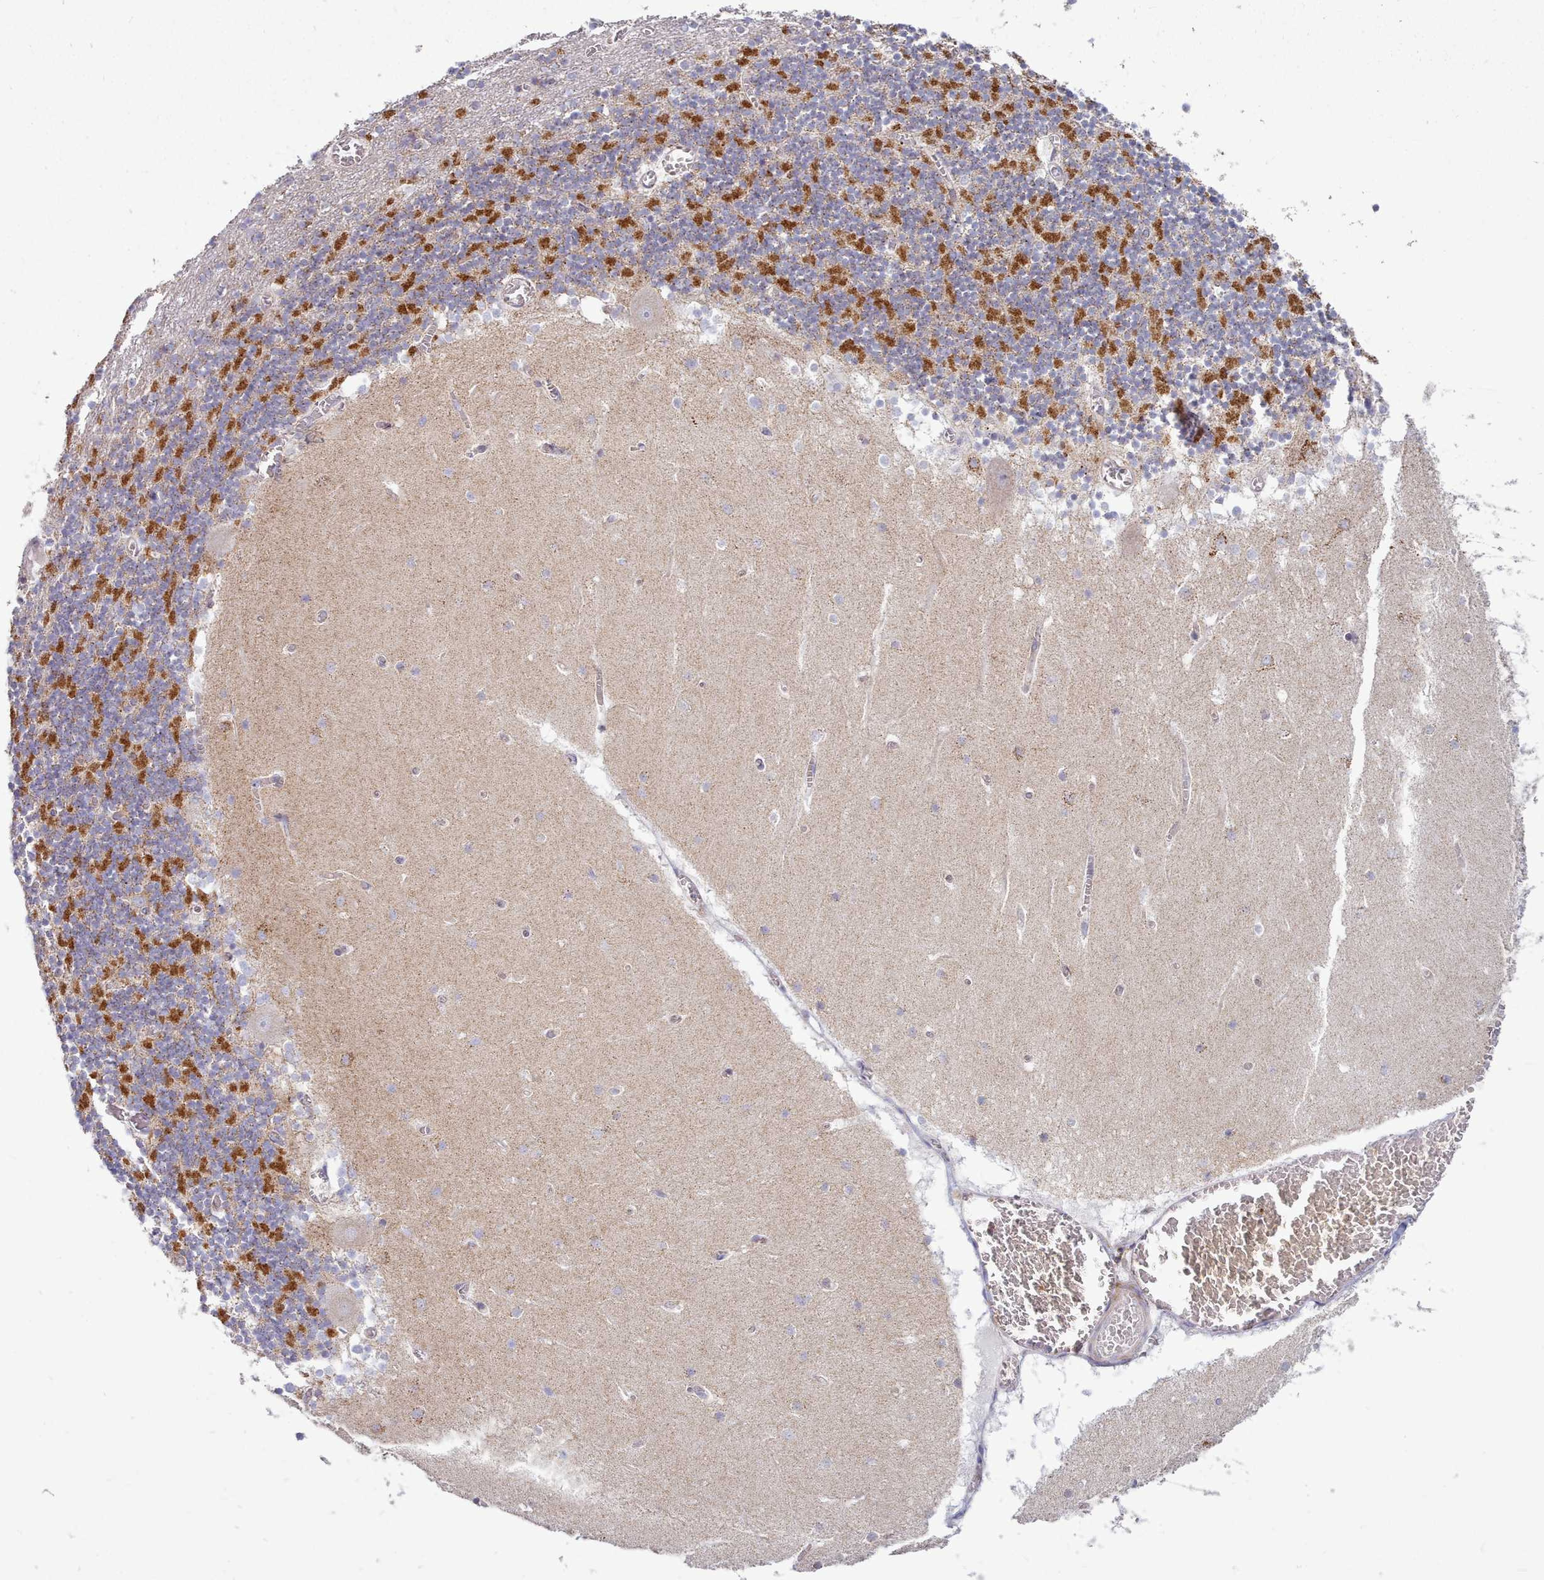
{"staining": {"intensity": "strong", "quantity": "25%-75%", "location": "cytoplasmic/membranous"}, "tissue": "cerebellum", "cell_type": "Cells in granular layer", "image_type": "normal", "snomed": [{"axis": "morphology", "description": "Normal tissue, NOS"}, {"axis": "topography", "description": "Cerebellum"}], "caption": "Cerebellum was stained to show a protein in brown. There is high levels of strong cytoplasmic/membranous staining in approximately 25%-75% of cells in granular layer.", "gene": "MRPL21", "patient": {"sex": "female", "age": 28}}